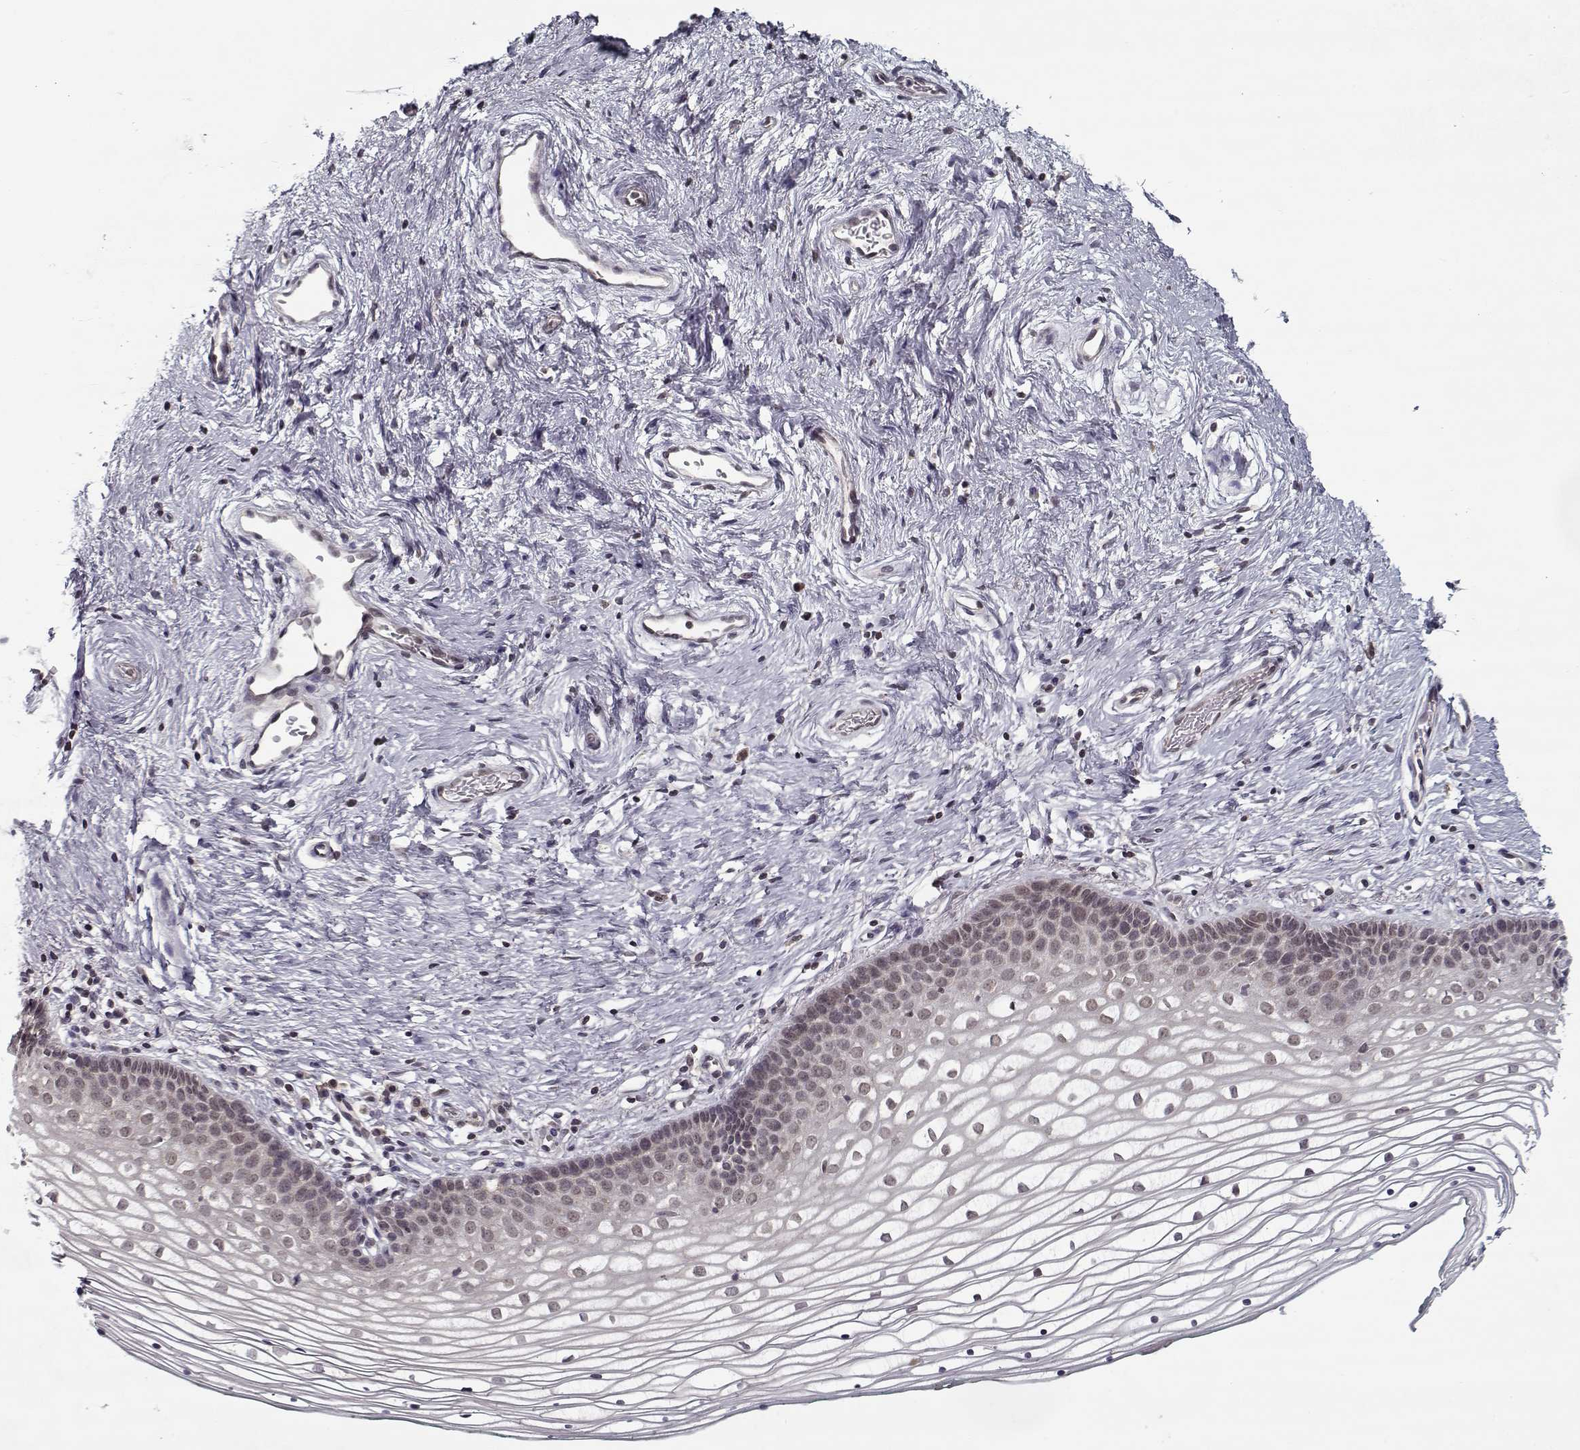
{"staining": {"intensity": "weak", "quantity": "<25%", "location": "nuclear"}, "tissue": "vagina", "cell_type": "Squamous epithelial cells", "image_type": "normal", "snomed": [{"axis": "morphology", "description": "Normal tissue, NOS"}, {"axis": "topography", "description": "Vagina"}], "caption": "Immunohistochemistry micrograph of normal vagina: vagina stained with DAB (3,3'-diaminobenzidine) shows no significant protein positivity in squamous epithelial cells. (DAB immunohistochemistry visualized using brightfield microscopy, high magnification).", "gene": "TESPA1", "patient": {"sex": "female", "age": 36}}